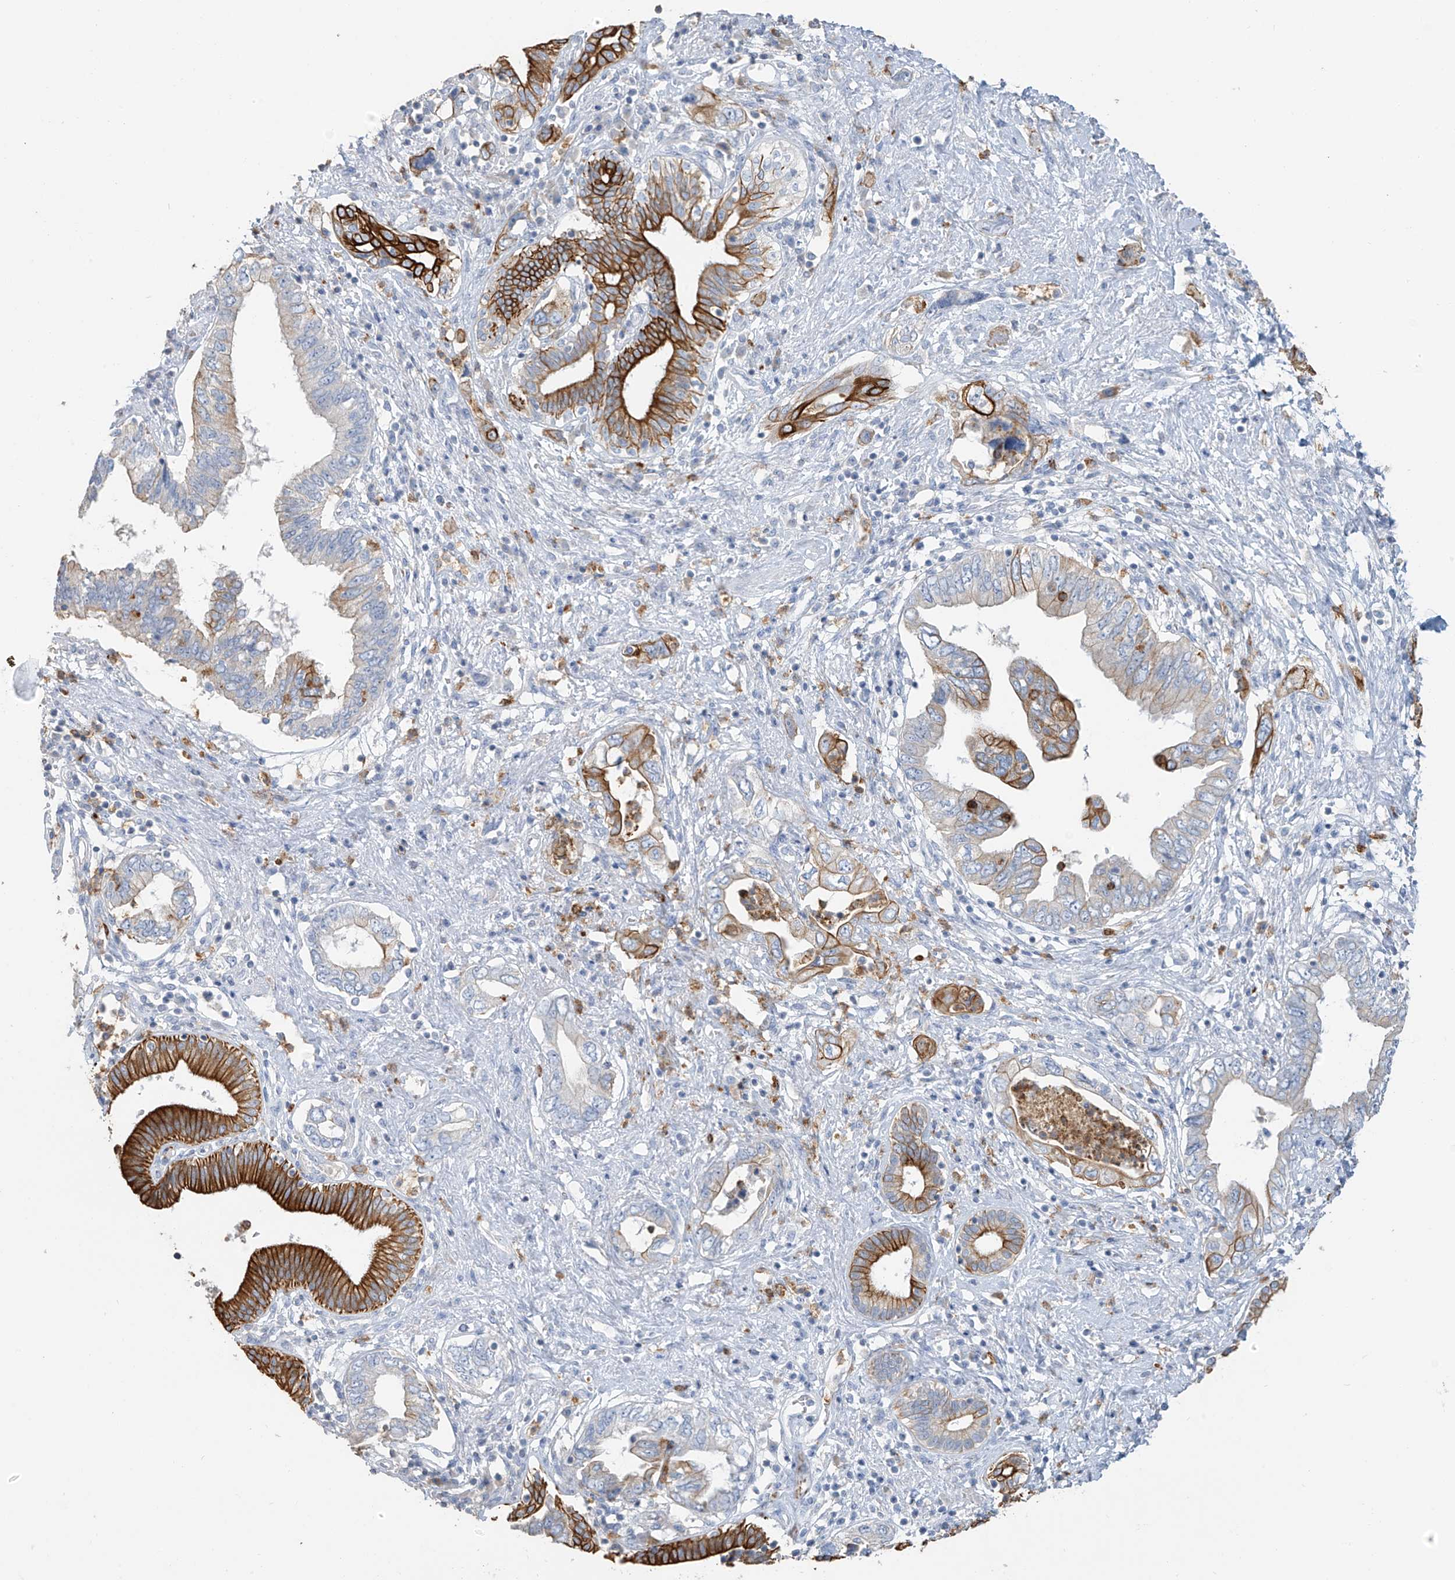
{"staining": {"intensity": "strong", "quantity": "25%-75%", "location": "cytoplasmic/membranous"}, "tissue": "pancreatic cancer", "cell_type": "Tumor cells", "image_type": "cancer", "snomed": [{"axis": "morphology", "description": "Adenocarcinoma, NOS"}, {"axis": "topography", "description": "Pancreas"}], "caption": "Immunohistochemistry histopathology image of human pancreatic adenocarcinoma stained for a protein (brown), which exhibits high levels of strong cytoplasmic/membranous expression in approximately 25%-75% of tumor cells.", "gene": "PAFAH1B3", "patient": {"sex": "female", "age": 73}}